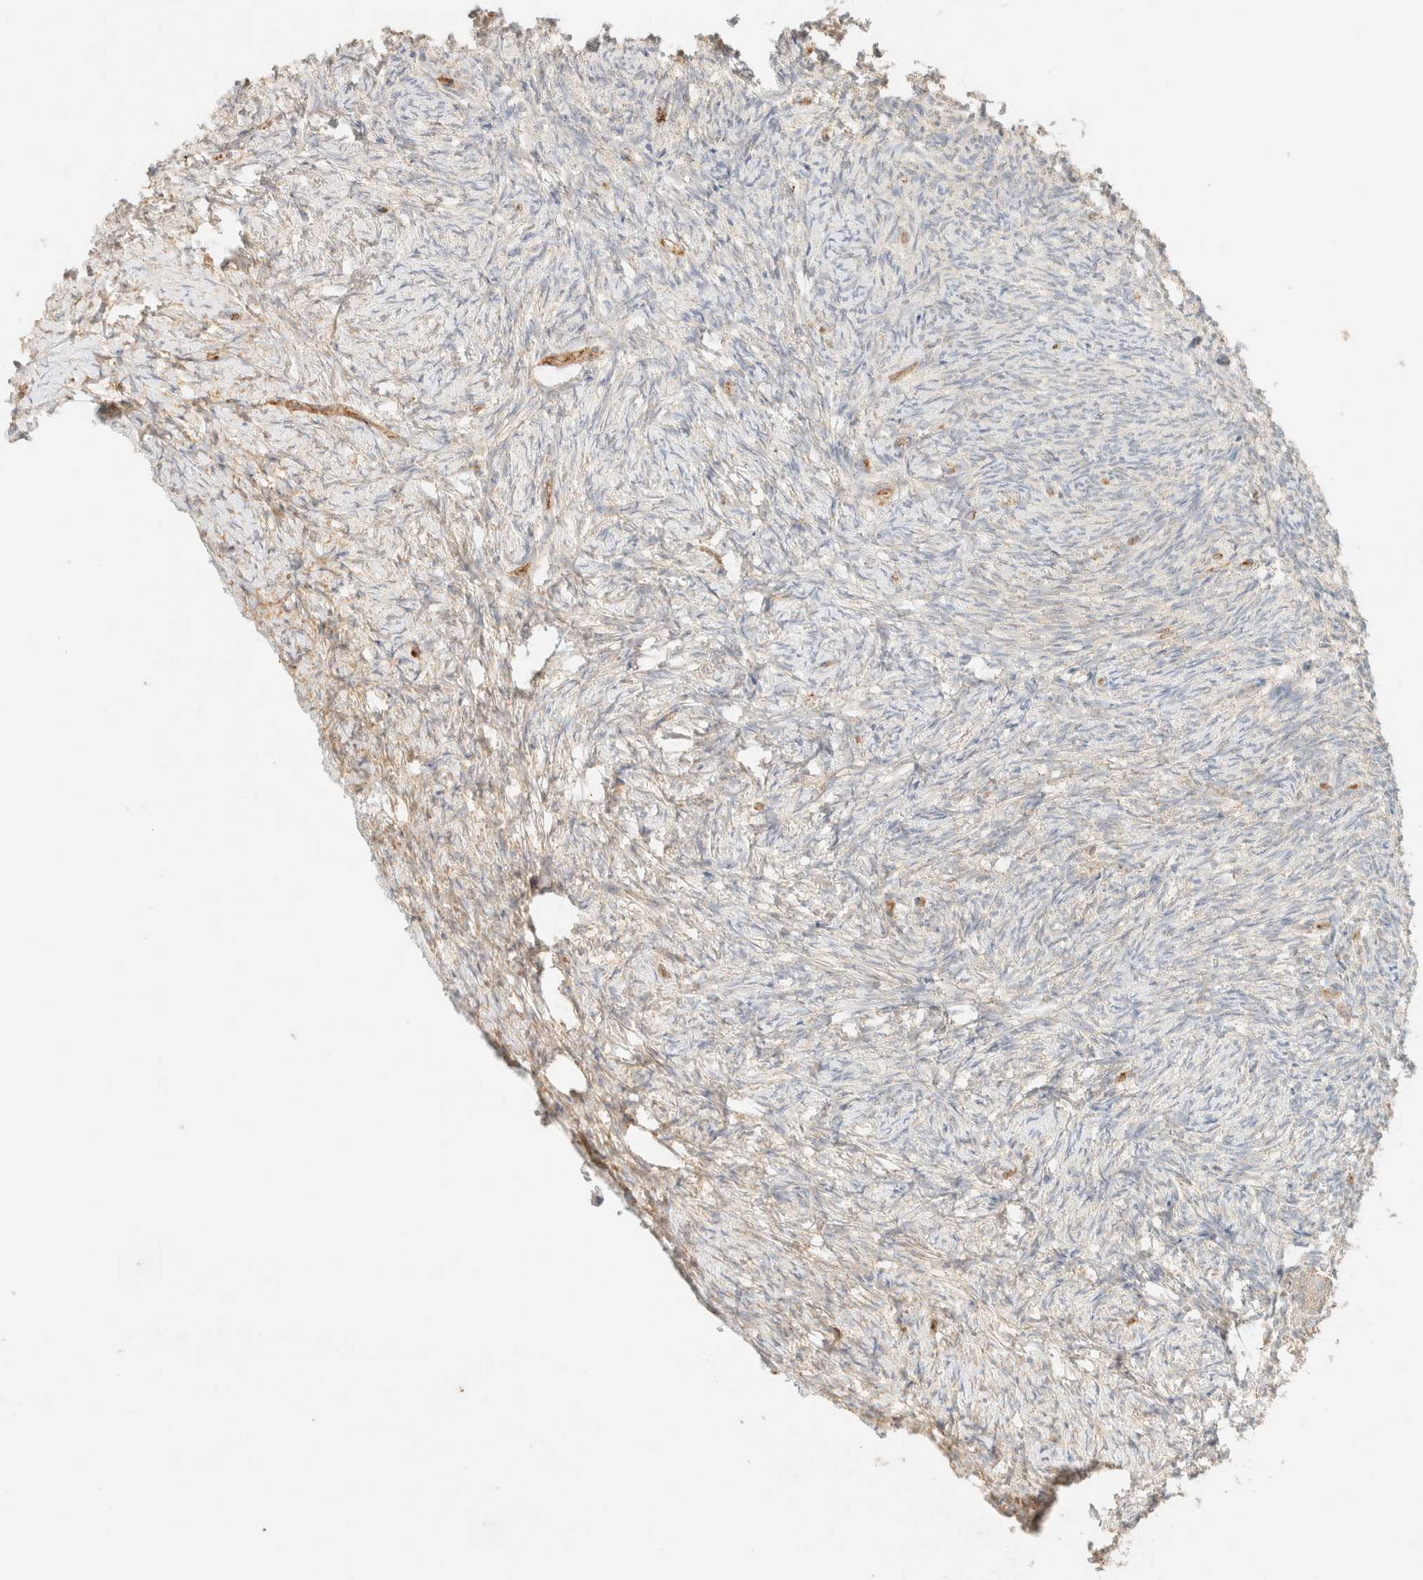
{"staining": {"intensity": "weak", "quantity": ">75%", "location": "cytoplasmic/membranous"}, "tissue": "ovary", "cell_type": "Follicle cells", "image_type": "normal", "snomed": [{"axis": "morphology", "description": "Normal tissue, NOS"}, {"axis": "topography", "description": "Ovary"}], "caption": "Immunohistochemistry photomicrograph of normal ovary stained for a protein (brown), which shows low levels of weak cytoplasmic/membranous staining in about >75% of follicle cells.", "gene": "SPARCL1", "patient": {"sex": "female", "age": 41}}